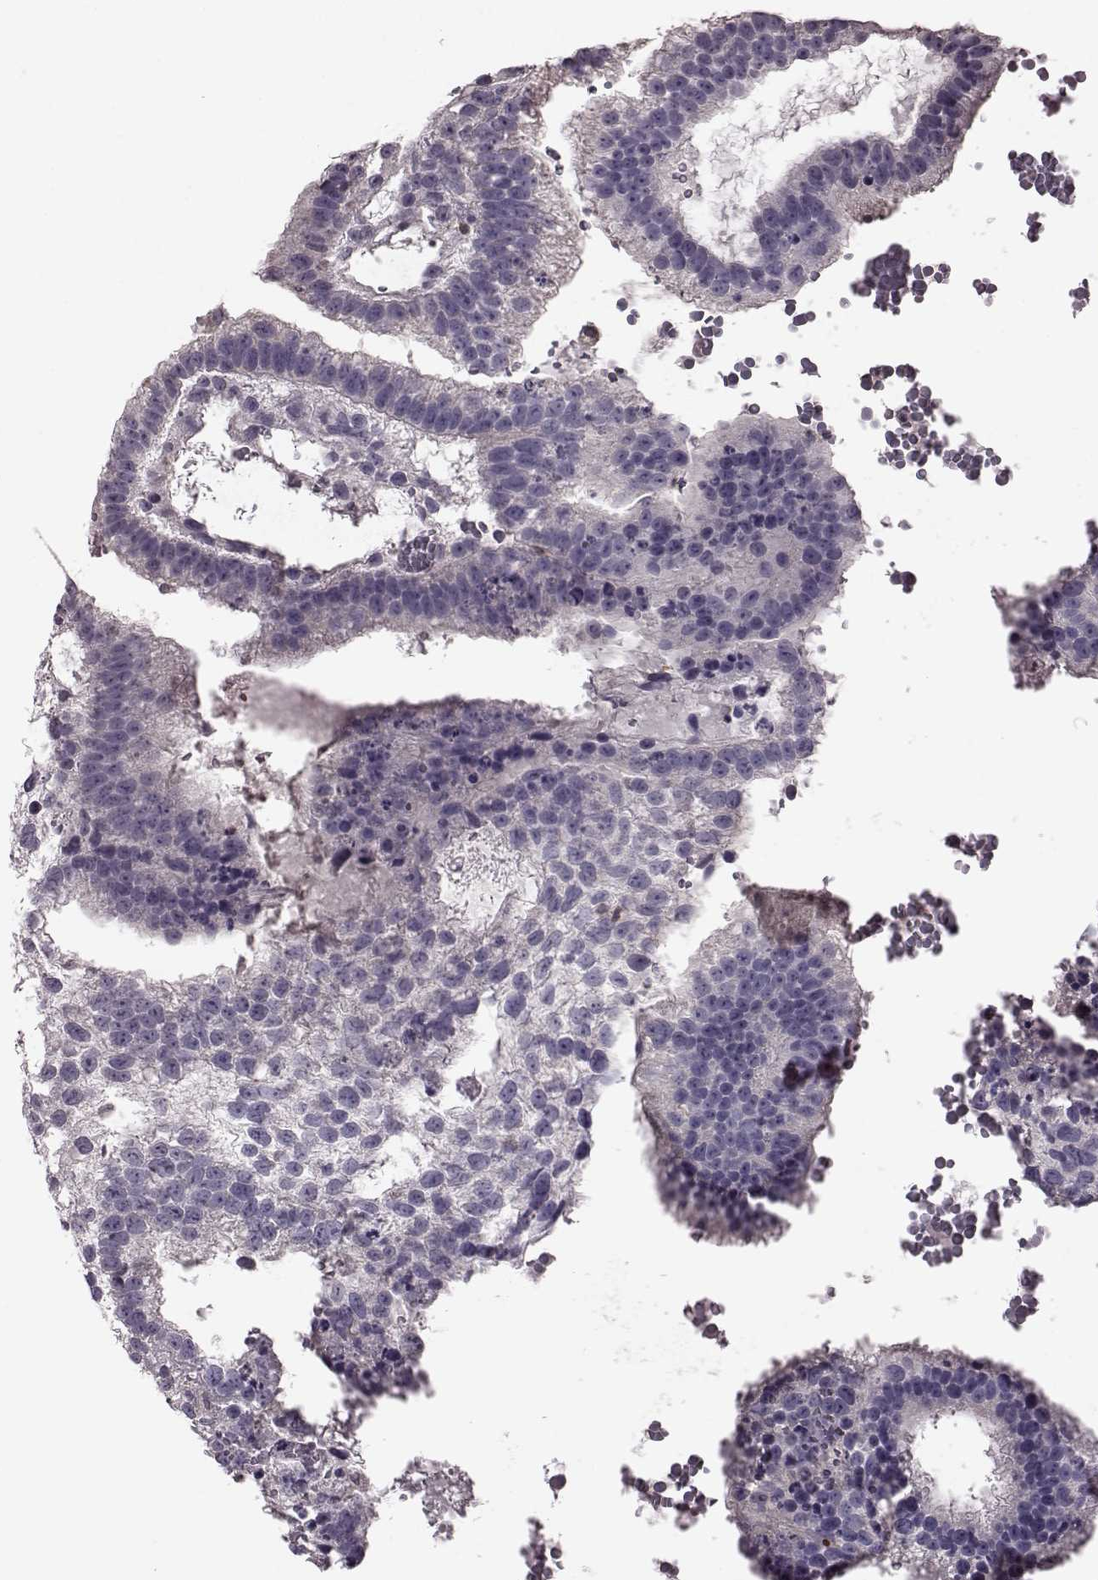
{"staining": {"intensity": "negative", "quantity": "none", "location": "none"}, "tissue": "testis cancer", "cell_type": "Tumor cells", "image_type": "cancer", "snomed": [{"axis": "morphology", "description": "Normal tissue, NOS"}, {"axis": "morphology", "description": "Carcinoma, Embryonal, NOS"}, {"axis": "topography", "description": "Testis"}, {"axis": "topography", "description": "Epididymis"}], "caption": "Immunohistochemical staining of human testis cancer displays no significant staining in tumor cells. Nuclei are stained in blue.", "gene": "CDC42SE1", "patient": {"sex": "male", "age": 32}}